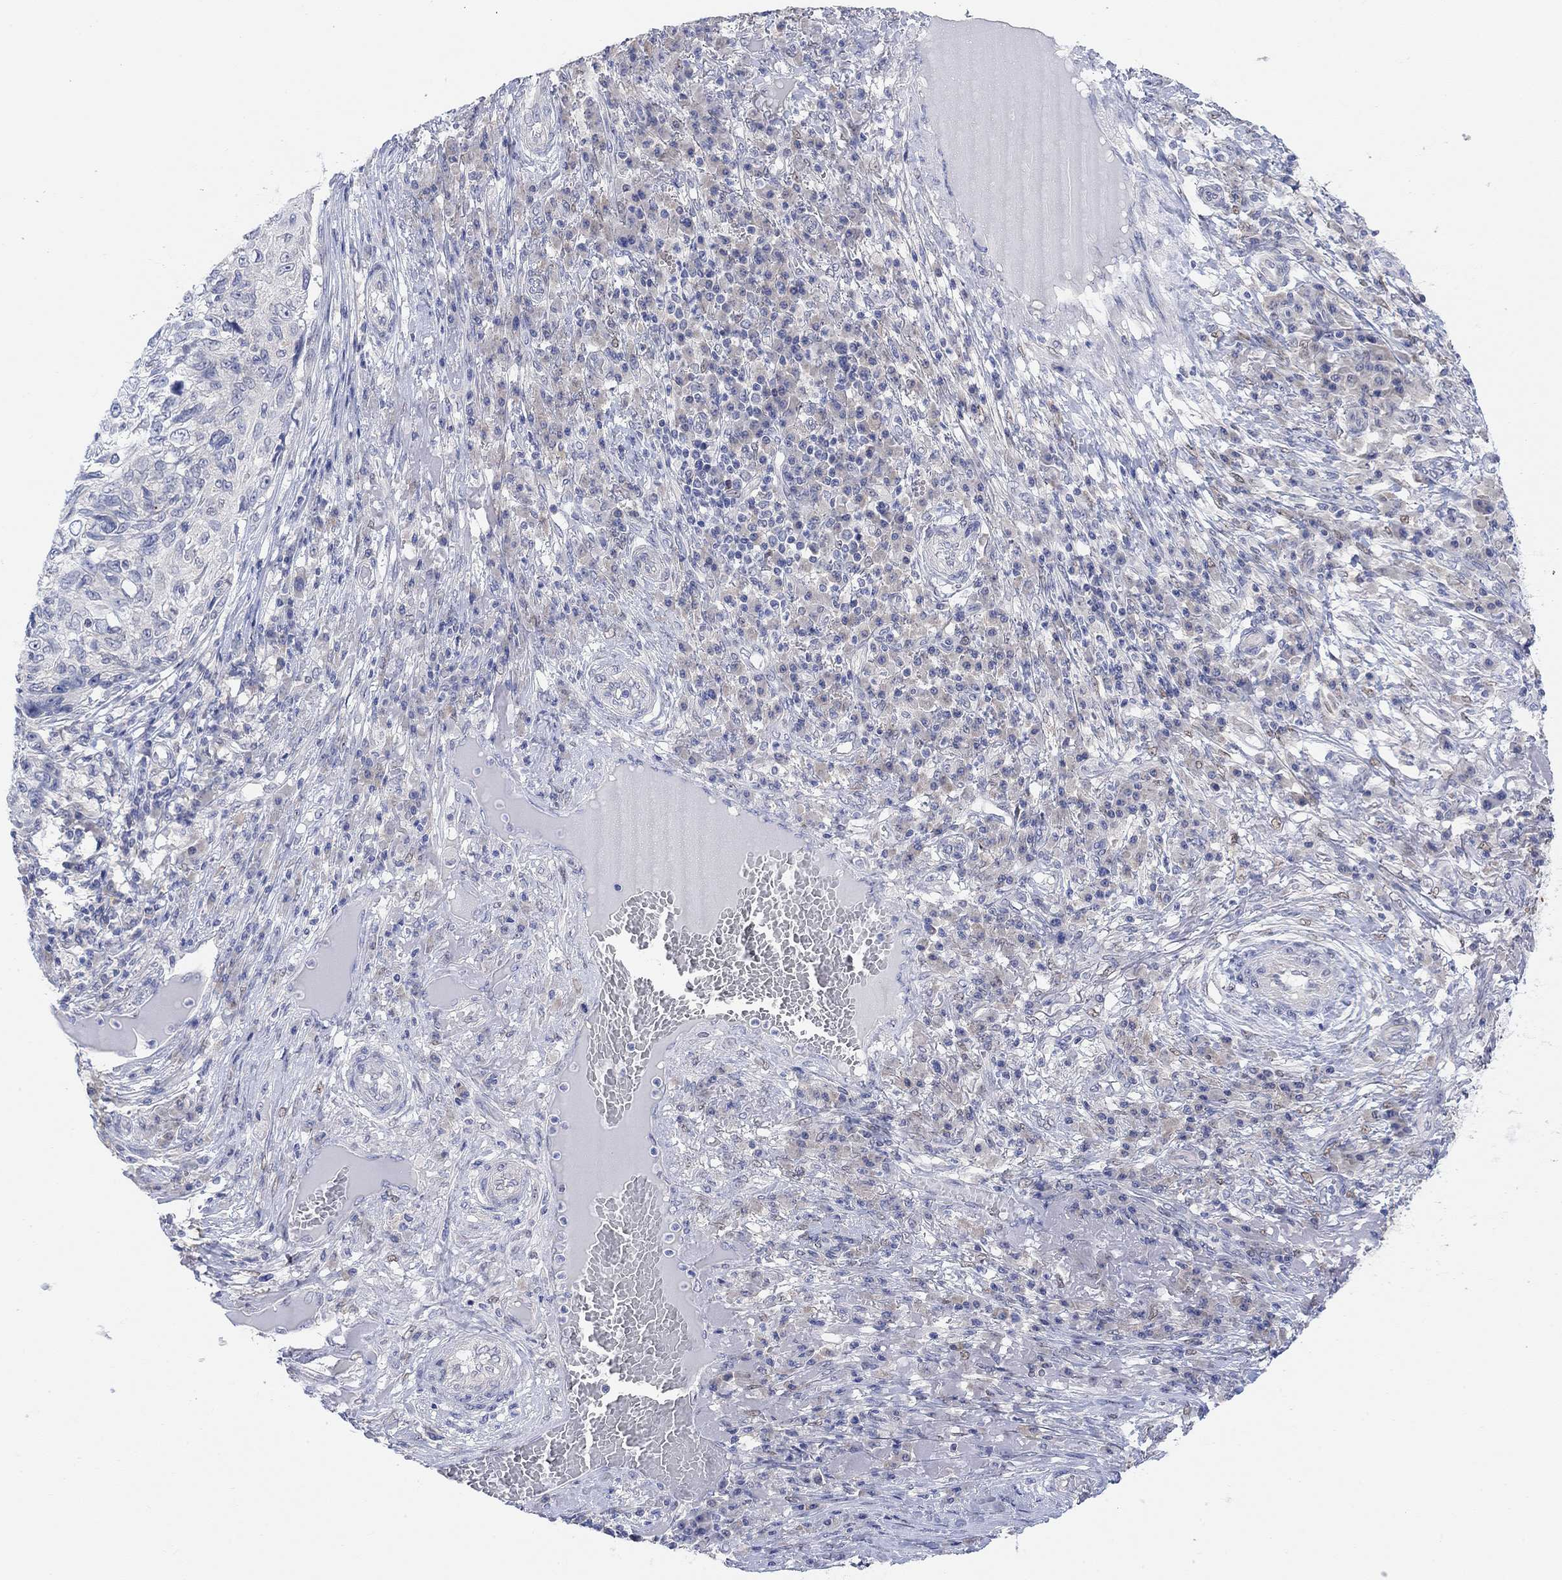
{"staining": {"intensity": "negative", "quantity": "none", "location": "none"}, "tissue": "skin cancer", "cell_type": "Tumor cells", "image_type": "cancer", "snomed": [{"axis": "morphology", "description": "Squamous cell carcinoma, NOS"}, {"axis": "topography", "description": "Skin"}], "caption": "Immunohistochemistry (IHC) of squamous cell carcinoma (skin) displays no expression in tumor cells.", "gene": "RIMS1", "patient": {"sex": "male", "age": 92}}